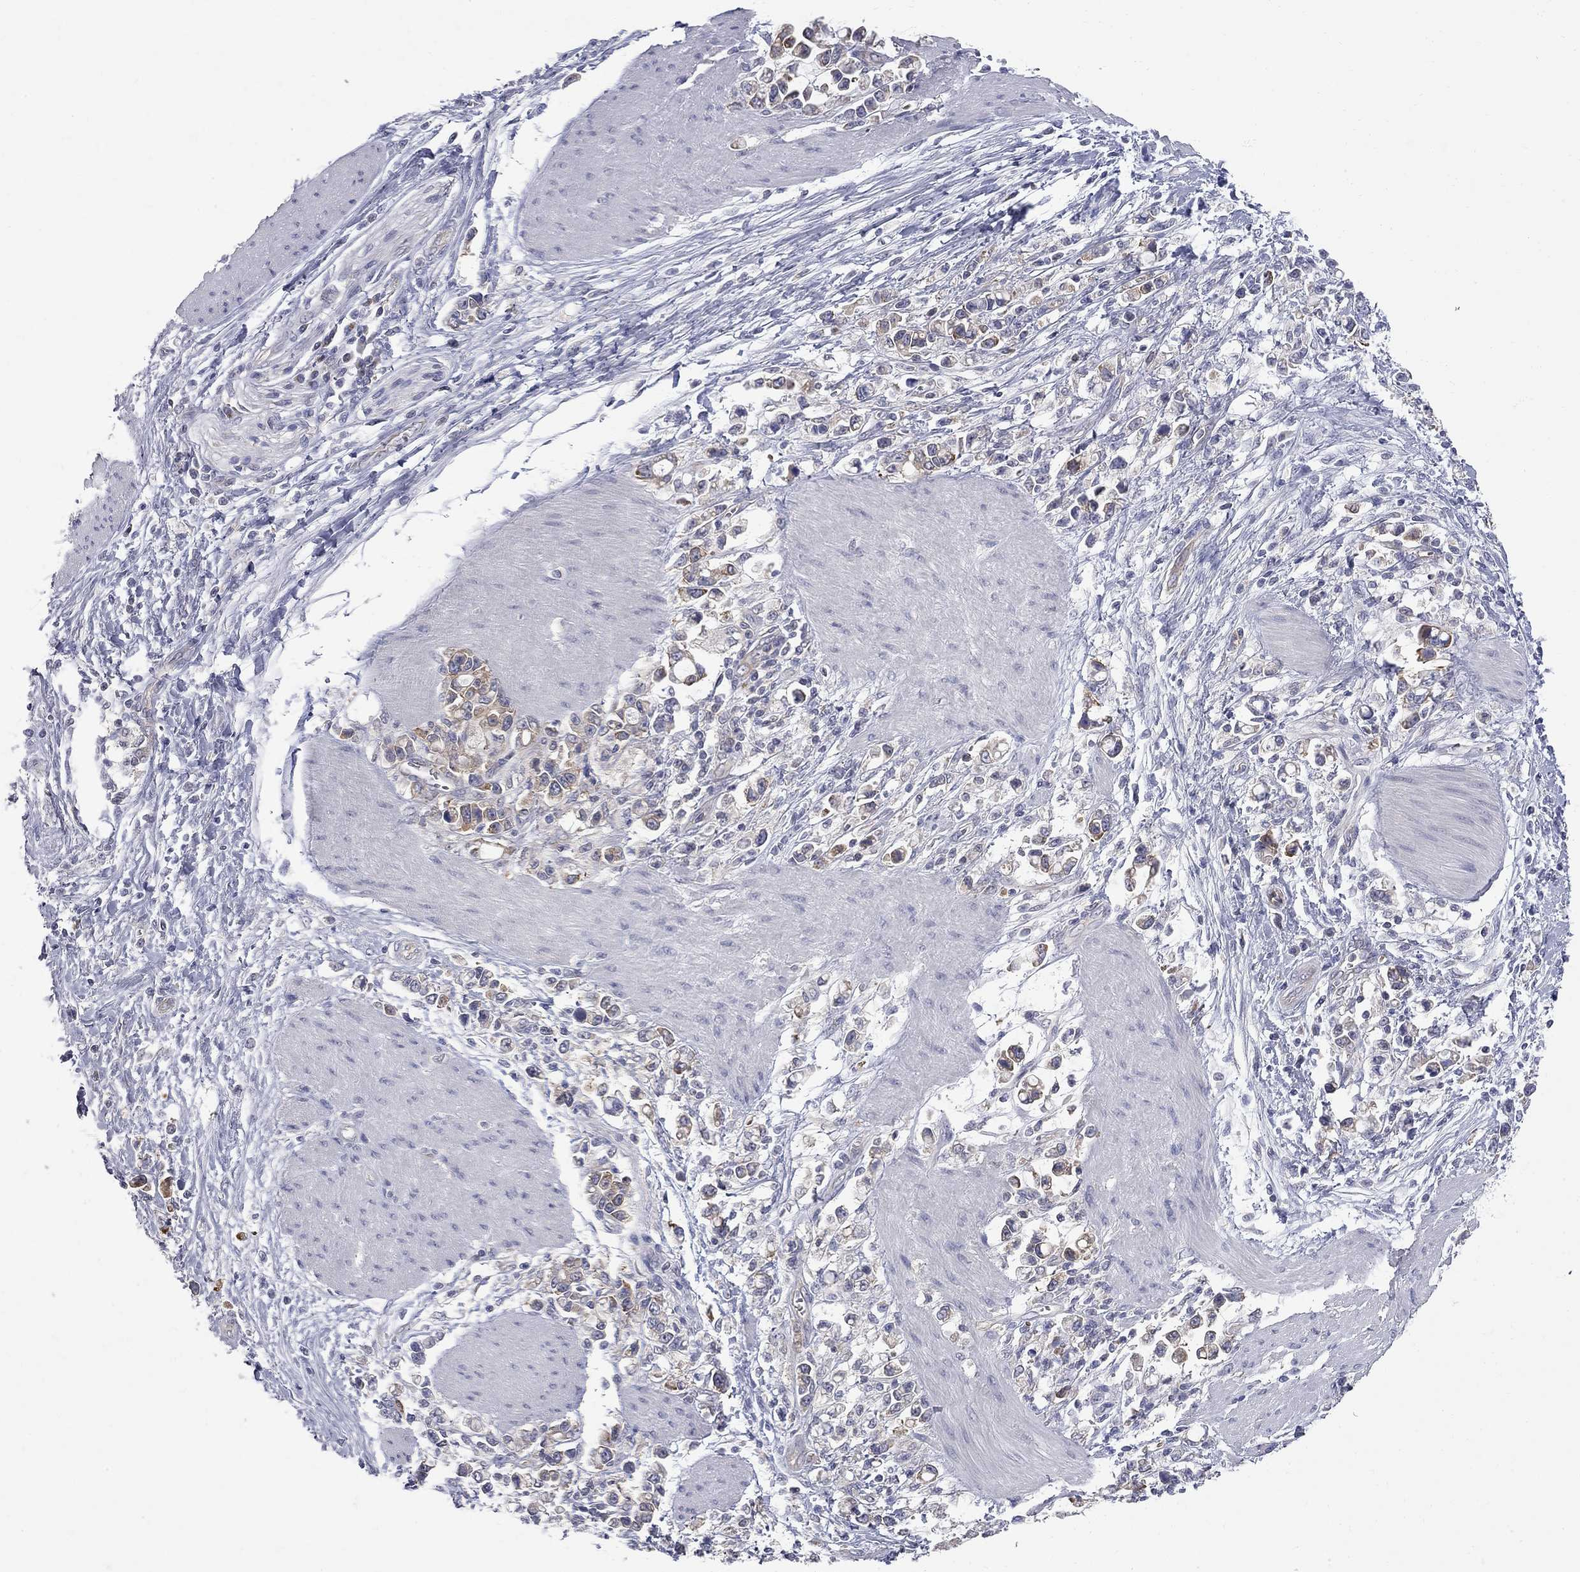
{"staining": {"intensity": "moderate", "quantity": "<25%", "location": "cytoplasmic/membranous"}, "tissue": "stomach cancer", "cell_type": "Tumor cells", "image_type": "cancer", "snomed": [{"axis": "morphology", "description": "Adenocarcinoma, NOS"}, {"axis": "topography", "description": "Stomach"}], "caption": "Stomach cancer (adenocarcinoma) tissue demonstrates moderate cytoplasmic/membranous staining in about <25% of tumor cells", "gene": "GALNT8", "patient": {"sex": "male", "age": 63}}